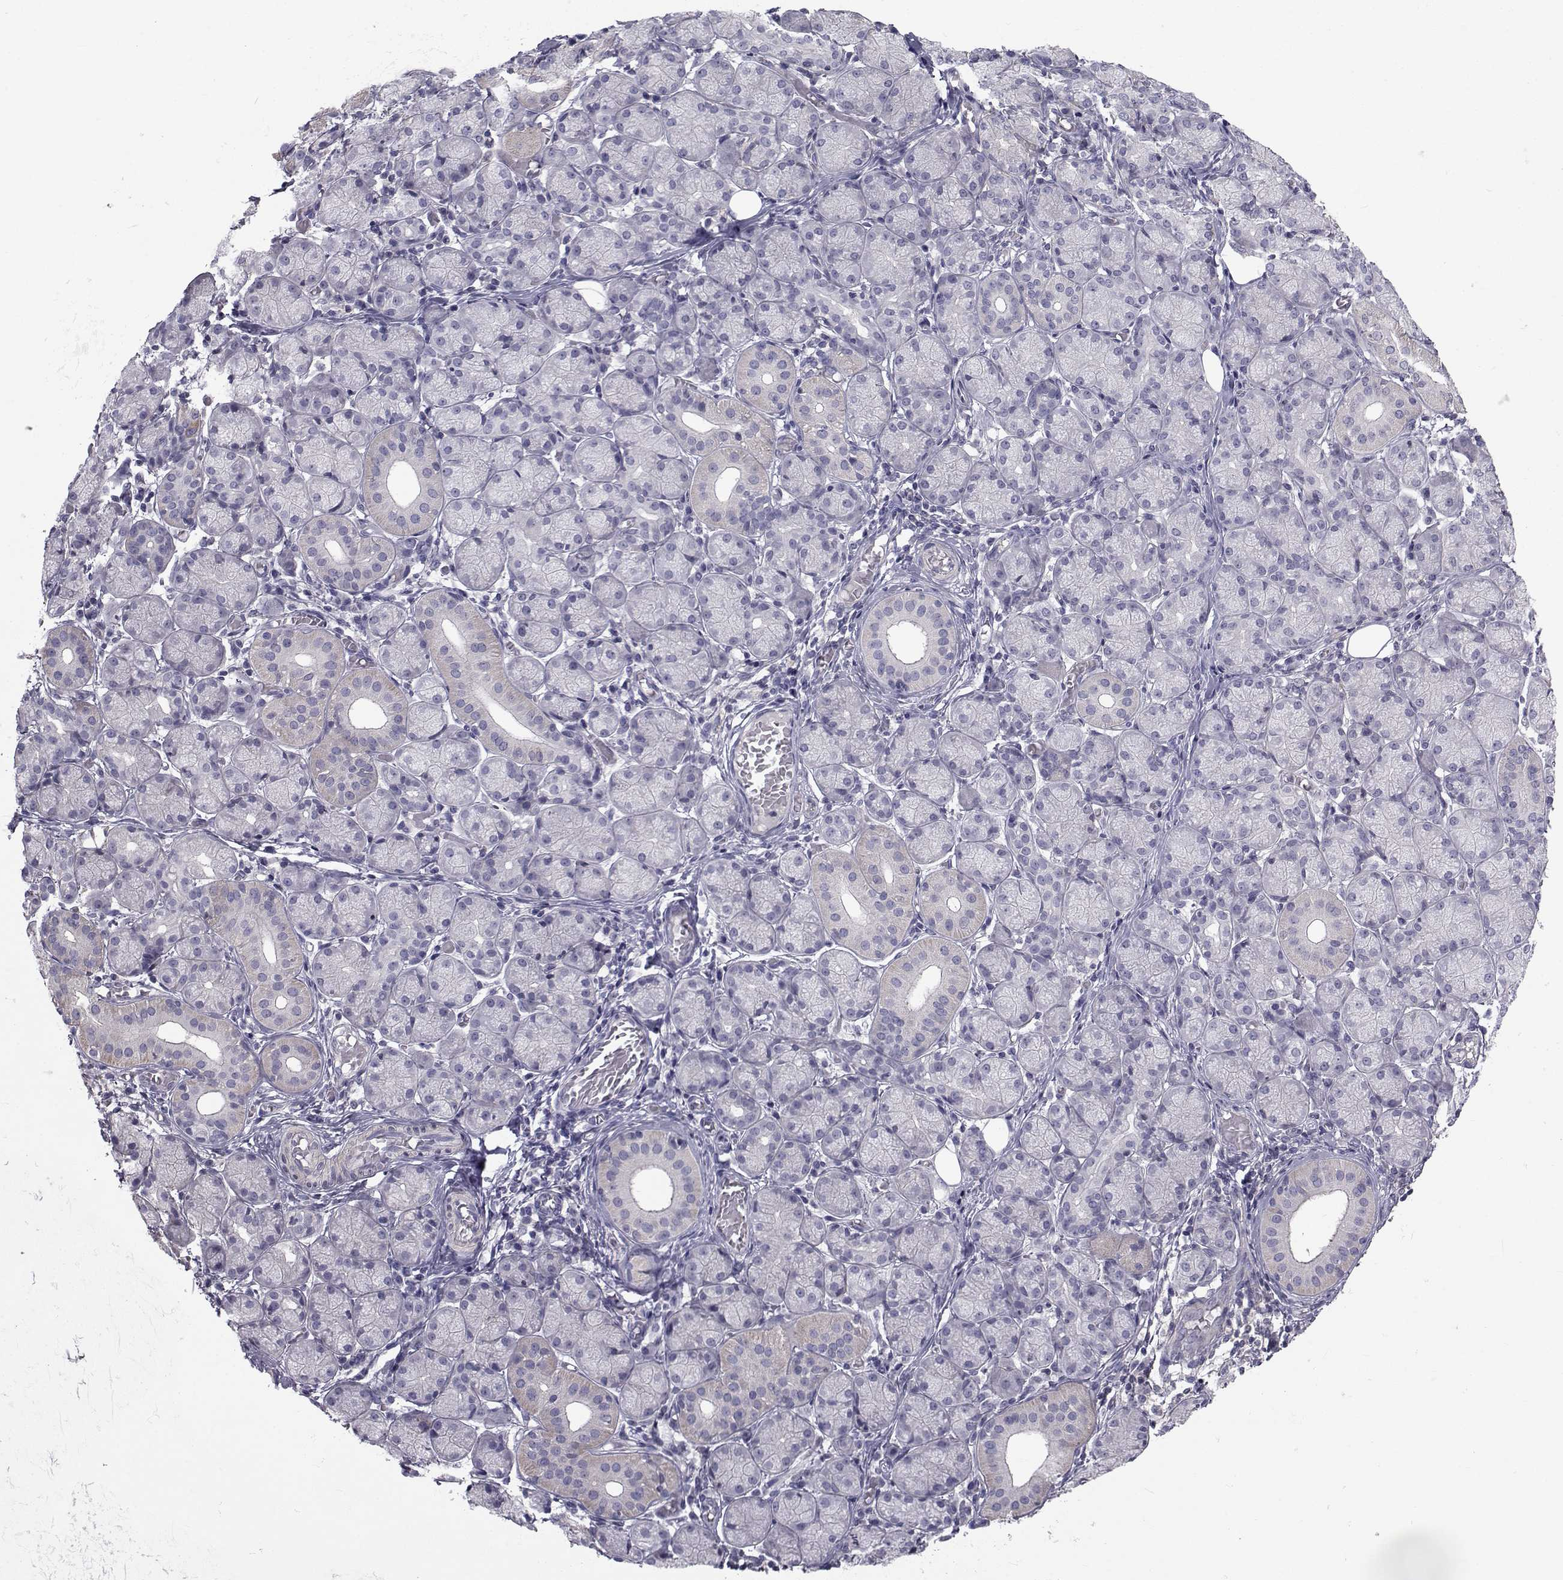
{"staining": {"intensity": "weak", "quantity": "<25%", "location": "cytoplasmic/membranous"}, "tissue": "salivary gland", "cell_type": "Glandular cells", "image_type": "normal", "snomed": [{"axis": "morphology", "description": "Normal tissue, NOS"}, {"axis": "topography", "description": "Salivary gland"}, {"axis": "topography", "description": "Peripheral nerve tissue"}], "caption": "Immunohistochemical staining of unremarkable human salivary gland shows no significant positivity in glandular cells.", "gene": "FDXR", "patient": {"sex": "female", "age": 24}}